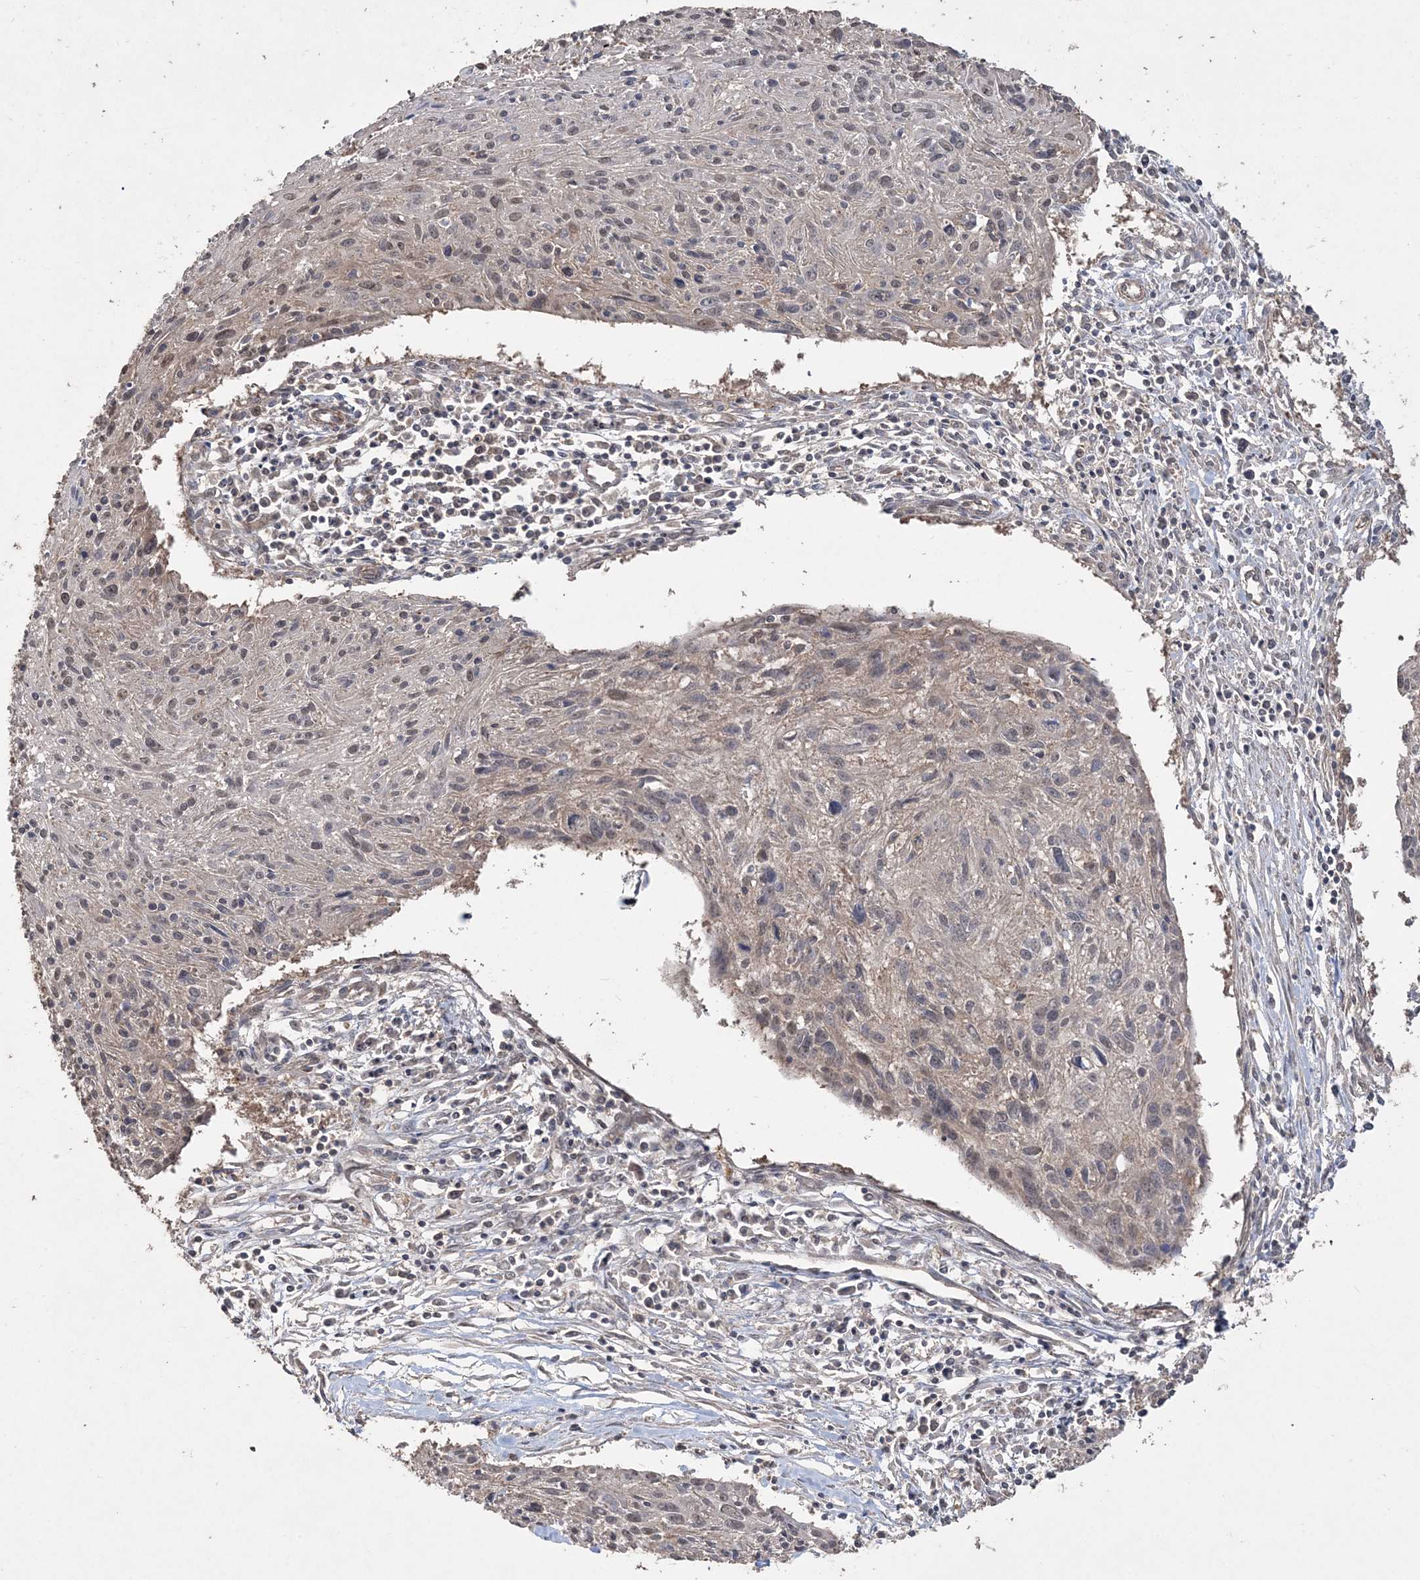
{"staining": {"intensity": "negative", "quantity": "none", "location": "none"}, "tissue": "cervical cancer", "cell_type": "Tumor cells", "image_type": "cancer", "snomed": [{"axis": "morphology", "description": "Squamous cell carcinoma, NOS"}, {"axis": "topography", "description": "Cervix"}], "caption": "DAB (3,3'-diaminobenzidine) immunohistochemical staining of cervical cancer demonstrates no significant staining in tumor cells.", "gene": "EHHADH", "patient": {"sex": "female", "age": 51}}